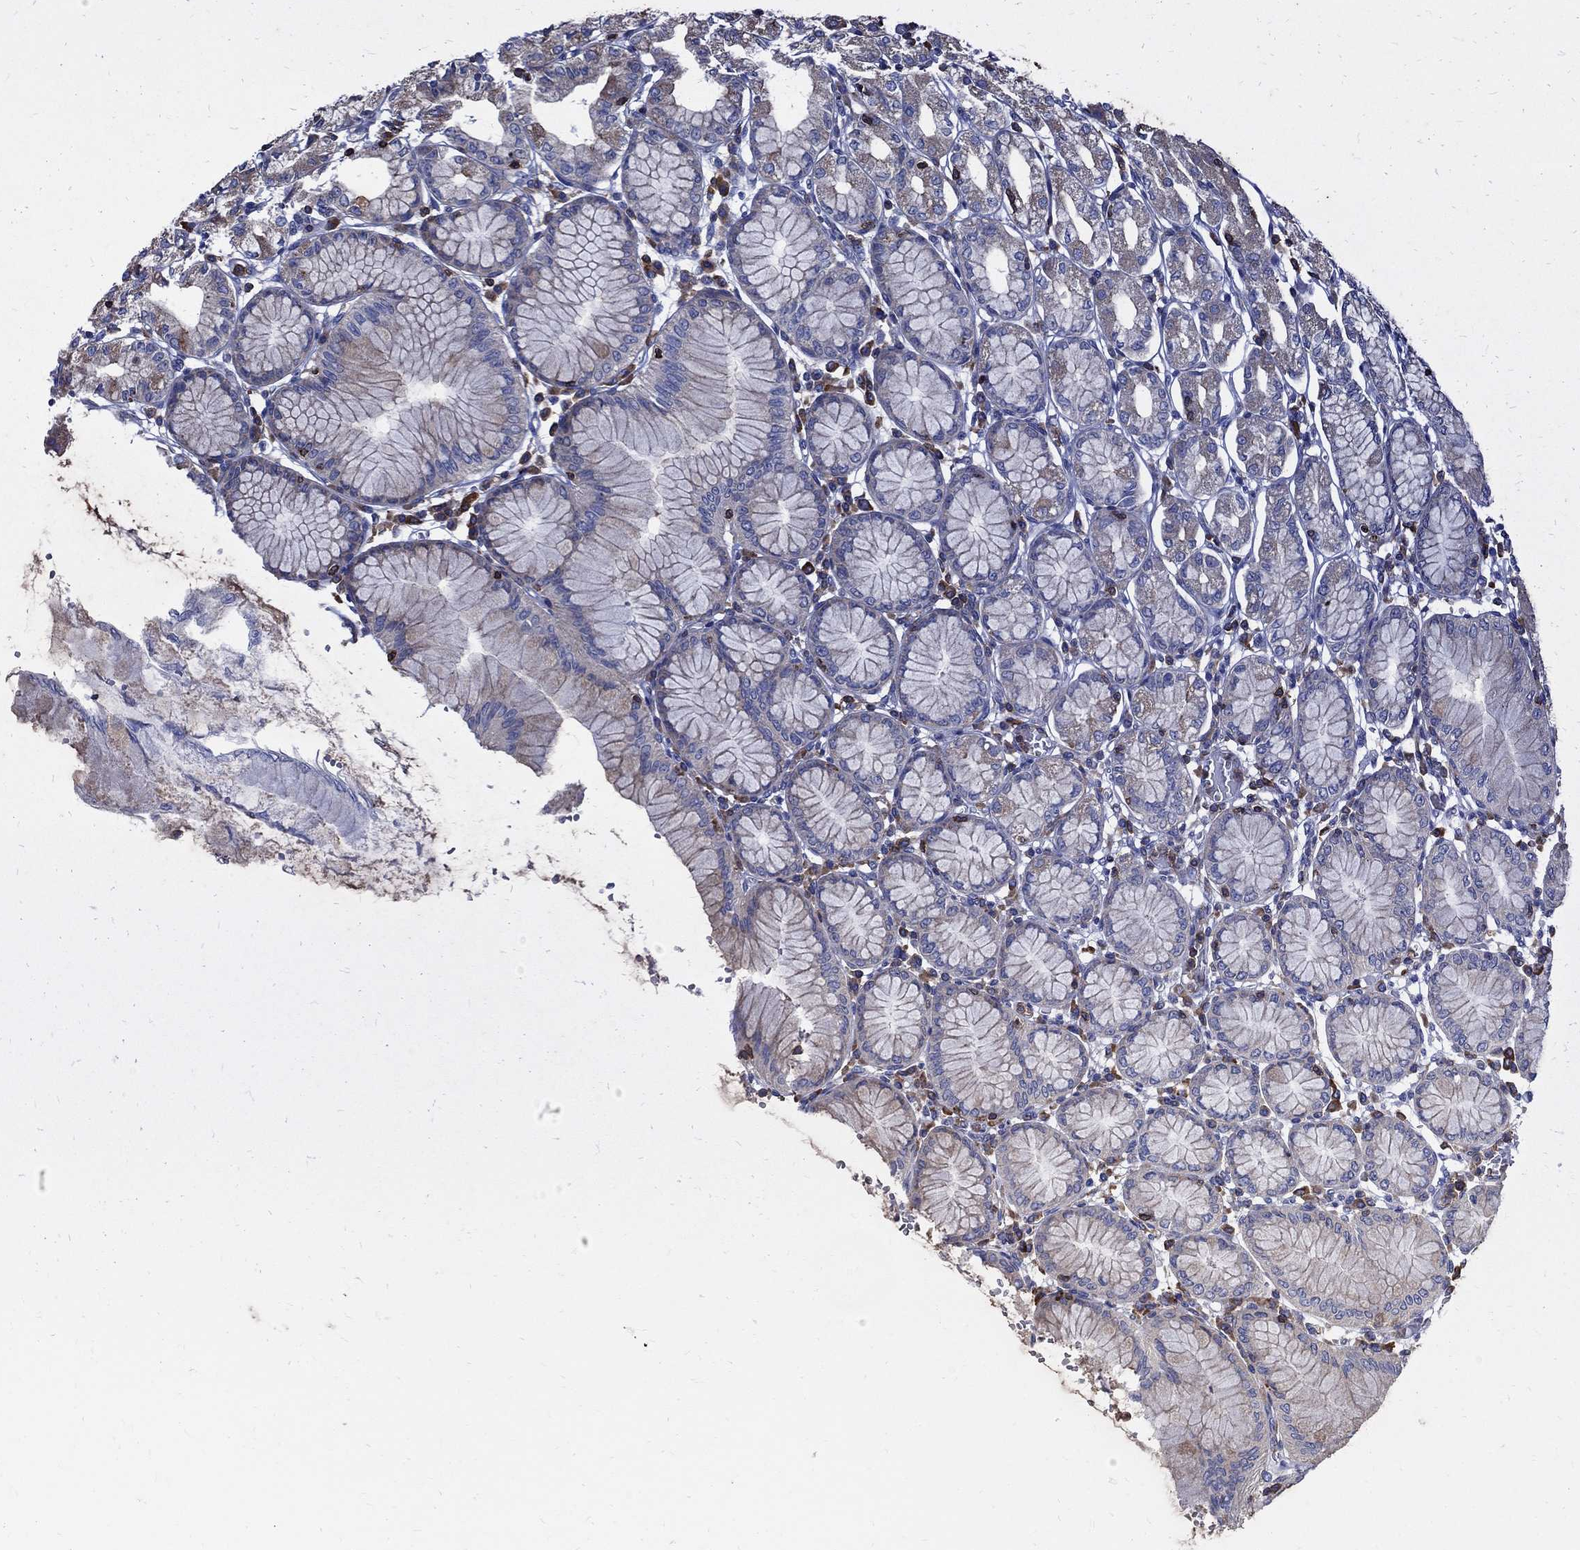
{"staining": {"intensity": "moderate", "quantity": "25%-75%", "location": "cytoplasmic/membranous"}, "tissue": "stomach", "cell_type": "Glandular cells", "image_type": "normal", "snomed": [{"axis": "morphology", "description": "Normal tissue, NOS"}, {"axis": "topography", "description": "Skeletal muscle"}, {"axis": "topography", "description": "Stomach"}], "caption": "IHC (DAB (3,3'-diaminobenzidine)) staining of unremarkable human stomach exhibits moderate cytoplasmic/membranous protein positivity in approximately 25%-75% of glandular cells.", "gene": "AGAP2", "patient": {"sex": "female", "age": 57}}